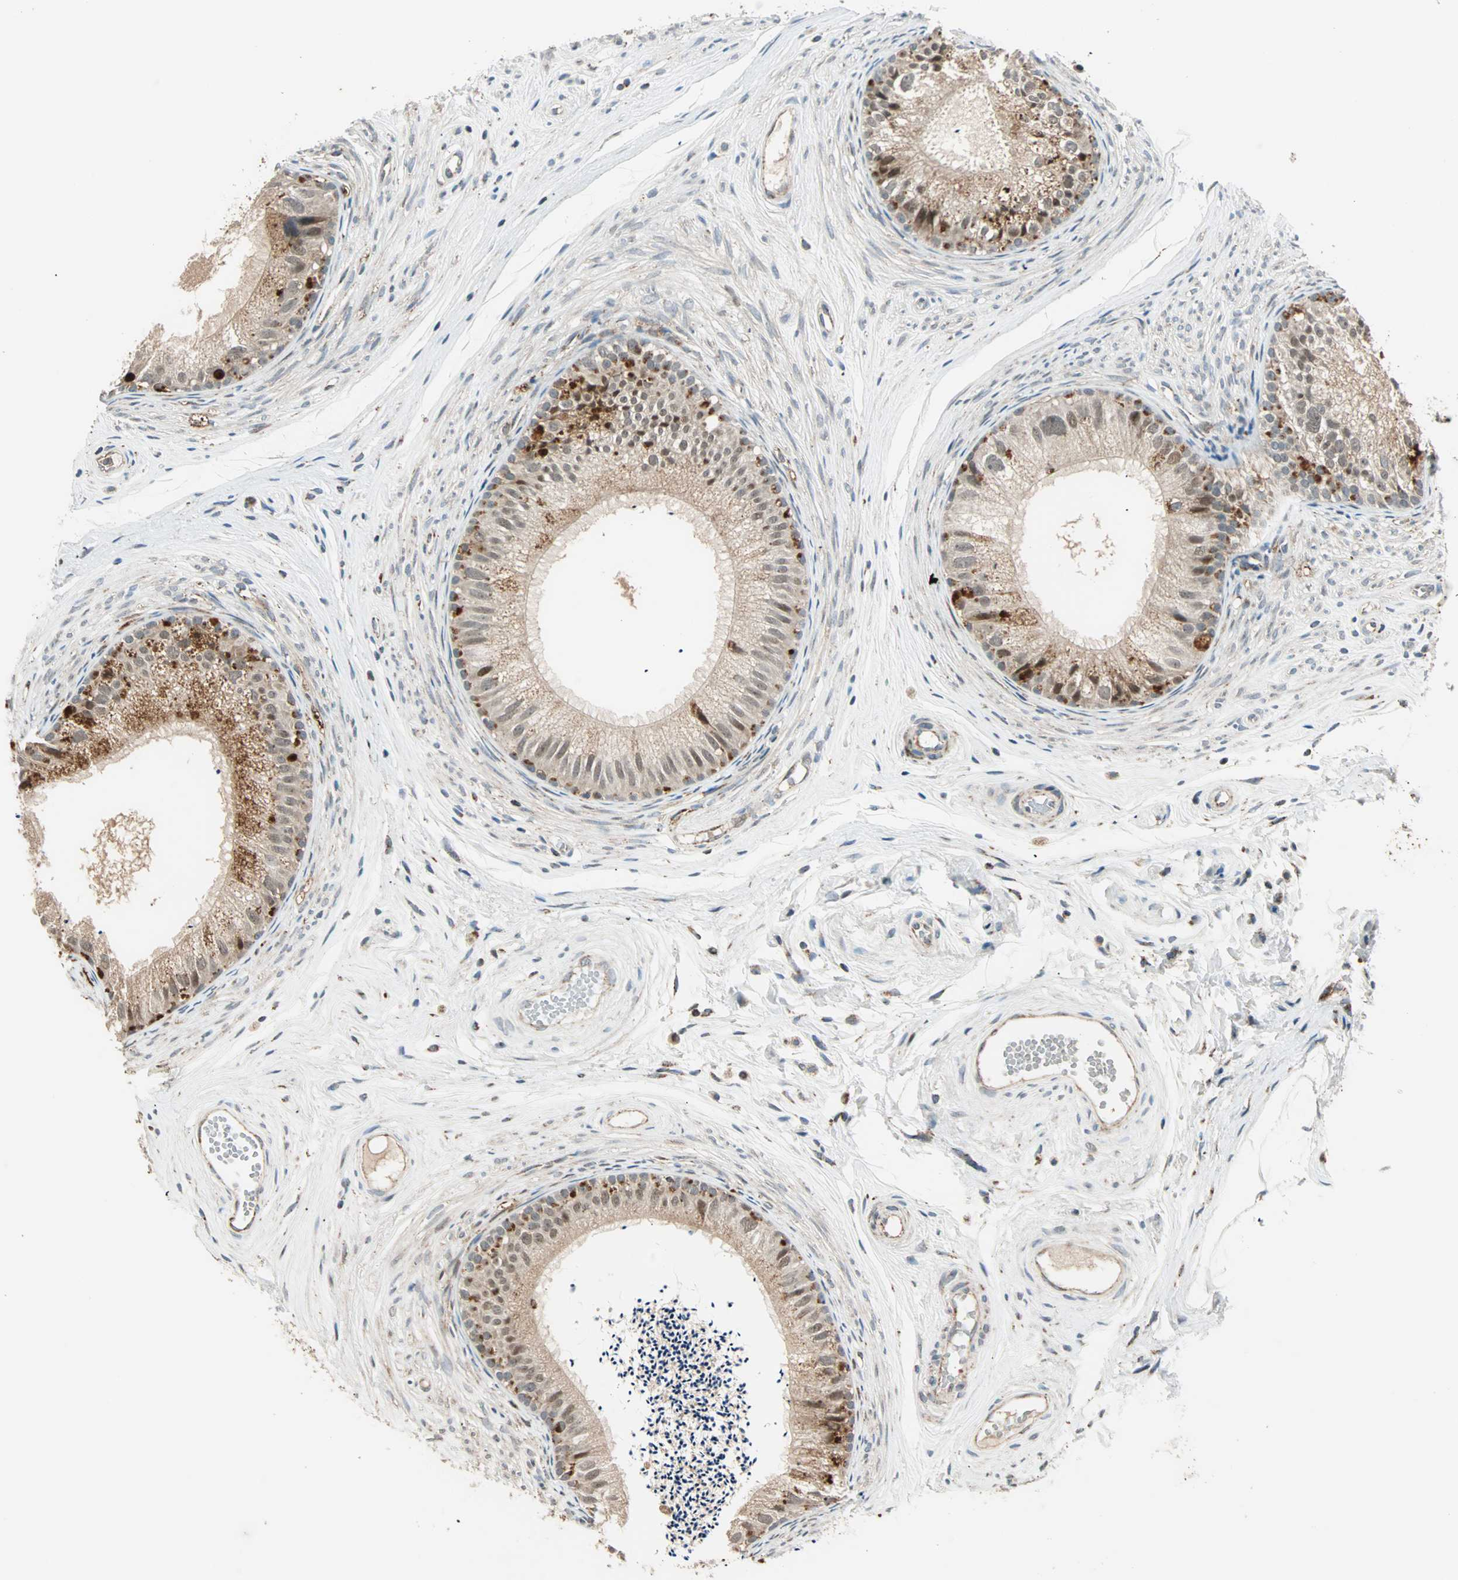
{"staining": {"intensity": "moderate", "quantity": "25%-75%", "location": "cytoplasmic/membranous"}, "tissue": "epididymis", "cell_type": "Glandular cells", "image_type": "normal", "snomed": [{"axis": "morphology", "description": "Normal tissue, NOS"}, {"axis": "topography", "description": "Epididymis"}], "caption": "The image exhibits a brown stain indicating the presence of a protein in the cytoplasmic/membranous of glandular cells in epididymis. Immunohistochemistry (ihc) stains the protein of interest in brown and the nuclei are stained blue.", "gene": "SPRY4", "patient": {"sex": "male", "age": 56}}